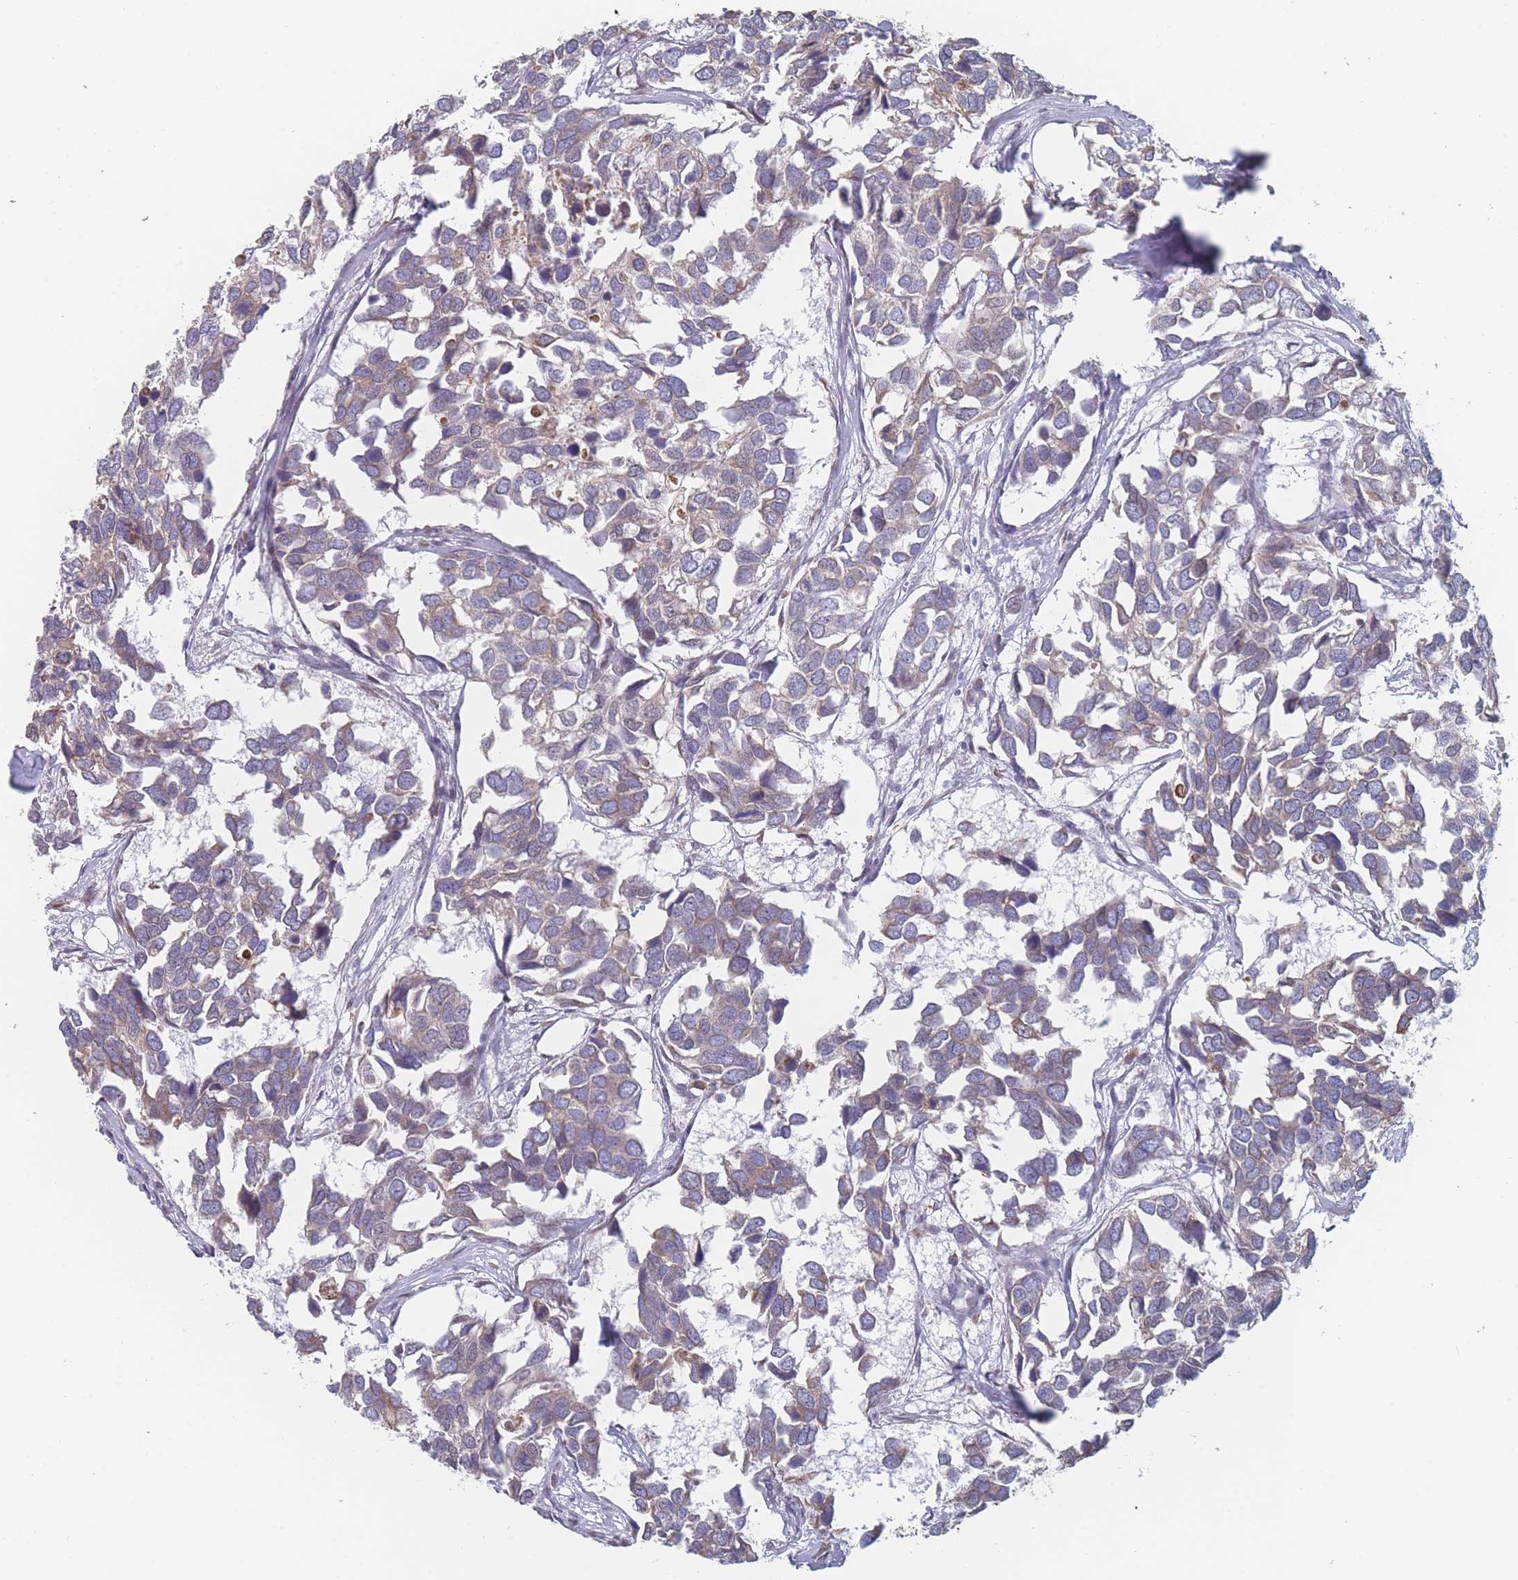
{"staining": {"intensity": "weak", "quantity": "25%-75%", "location": "cytoplasmic/membranous"}, "tissue": "breast cancer", "cell_type": "Tumor cells", "image_type": "cancer", "snomed": [{"axis": "morphology", "description": "Duct carcinoma"}, {"axis": "topography", "description": "Breast"}], "caption": "Breast infiltrating ductal carcinoma tissue demonstrates weak cytoplasmic/membranous expression in about 25%-75% of tumor cells", "gene": "TMED10", "patient": {"sex": "female", "age": 83}}